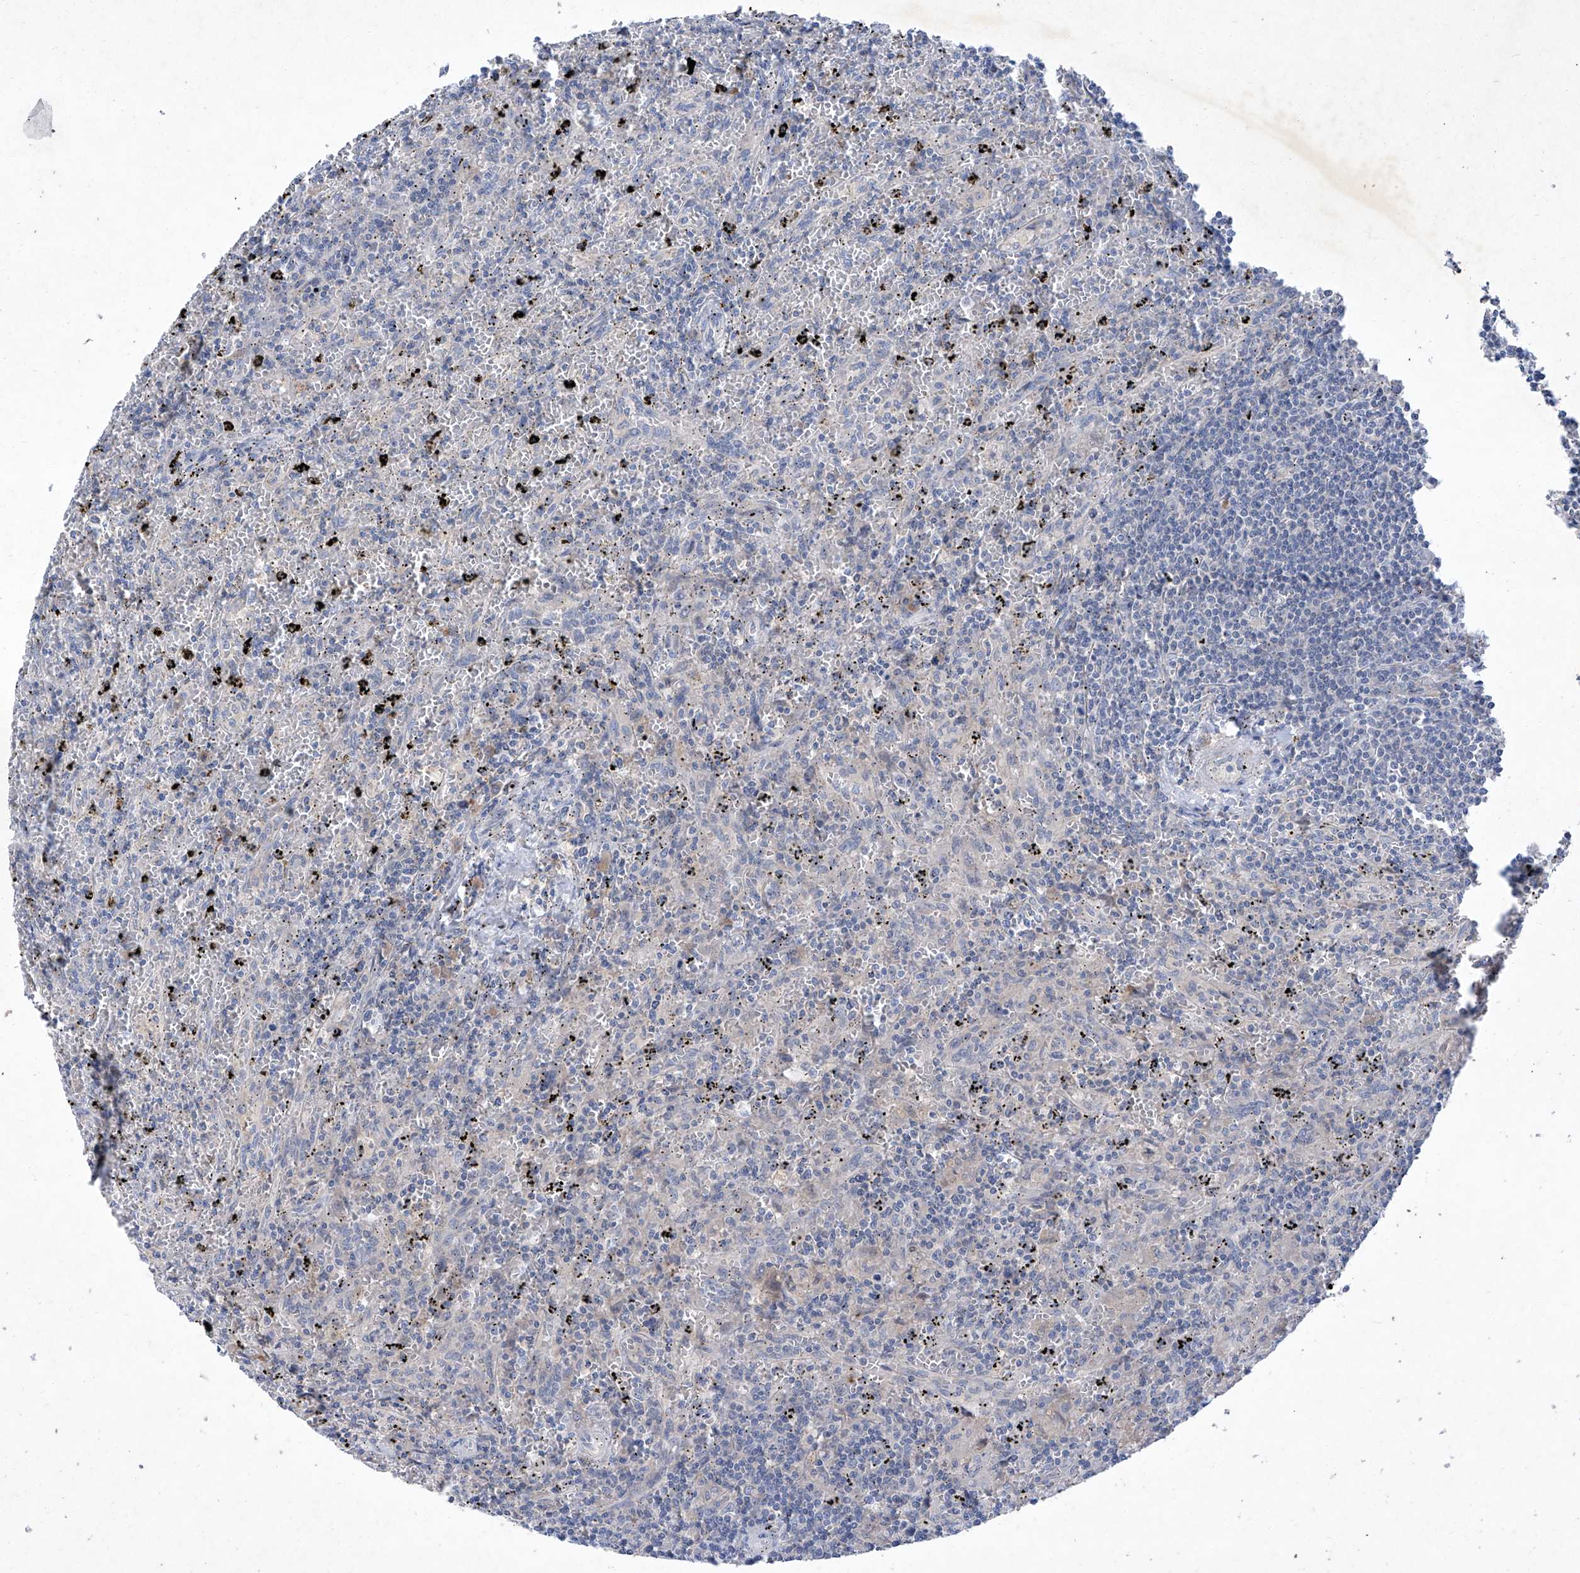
{"staining": {"intensity": "negative", "quantity": "none", "location": "none"}, "tissue": "lymphoma", "cell_type": "Tumor cells", "image_type": "cancer", "snomed": [{"axis": "morphology", "description": "Malignant lymphoma, non-Hodgkin's type, Low grade"}, {"axis": "topography", "description": "Spleen"}], "caption": "An IHC image of malignant lymphoma, non-Hodgkin's type (low-grade) is shown. There is no staining in tumor cells of malignant lymphoma, non-Hodgkin's type (low-grade). (Immunohistochemistry (ihc), brightfield microscopy, high magnification).", "gene": "SBK2", "patient": {"sex": "male", "age": 76}}